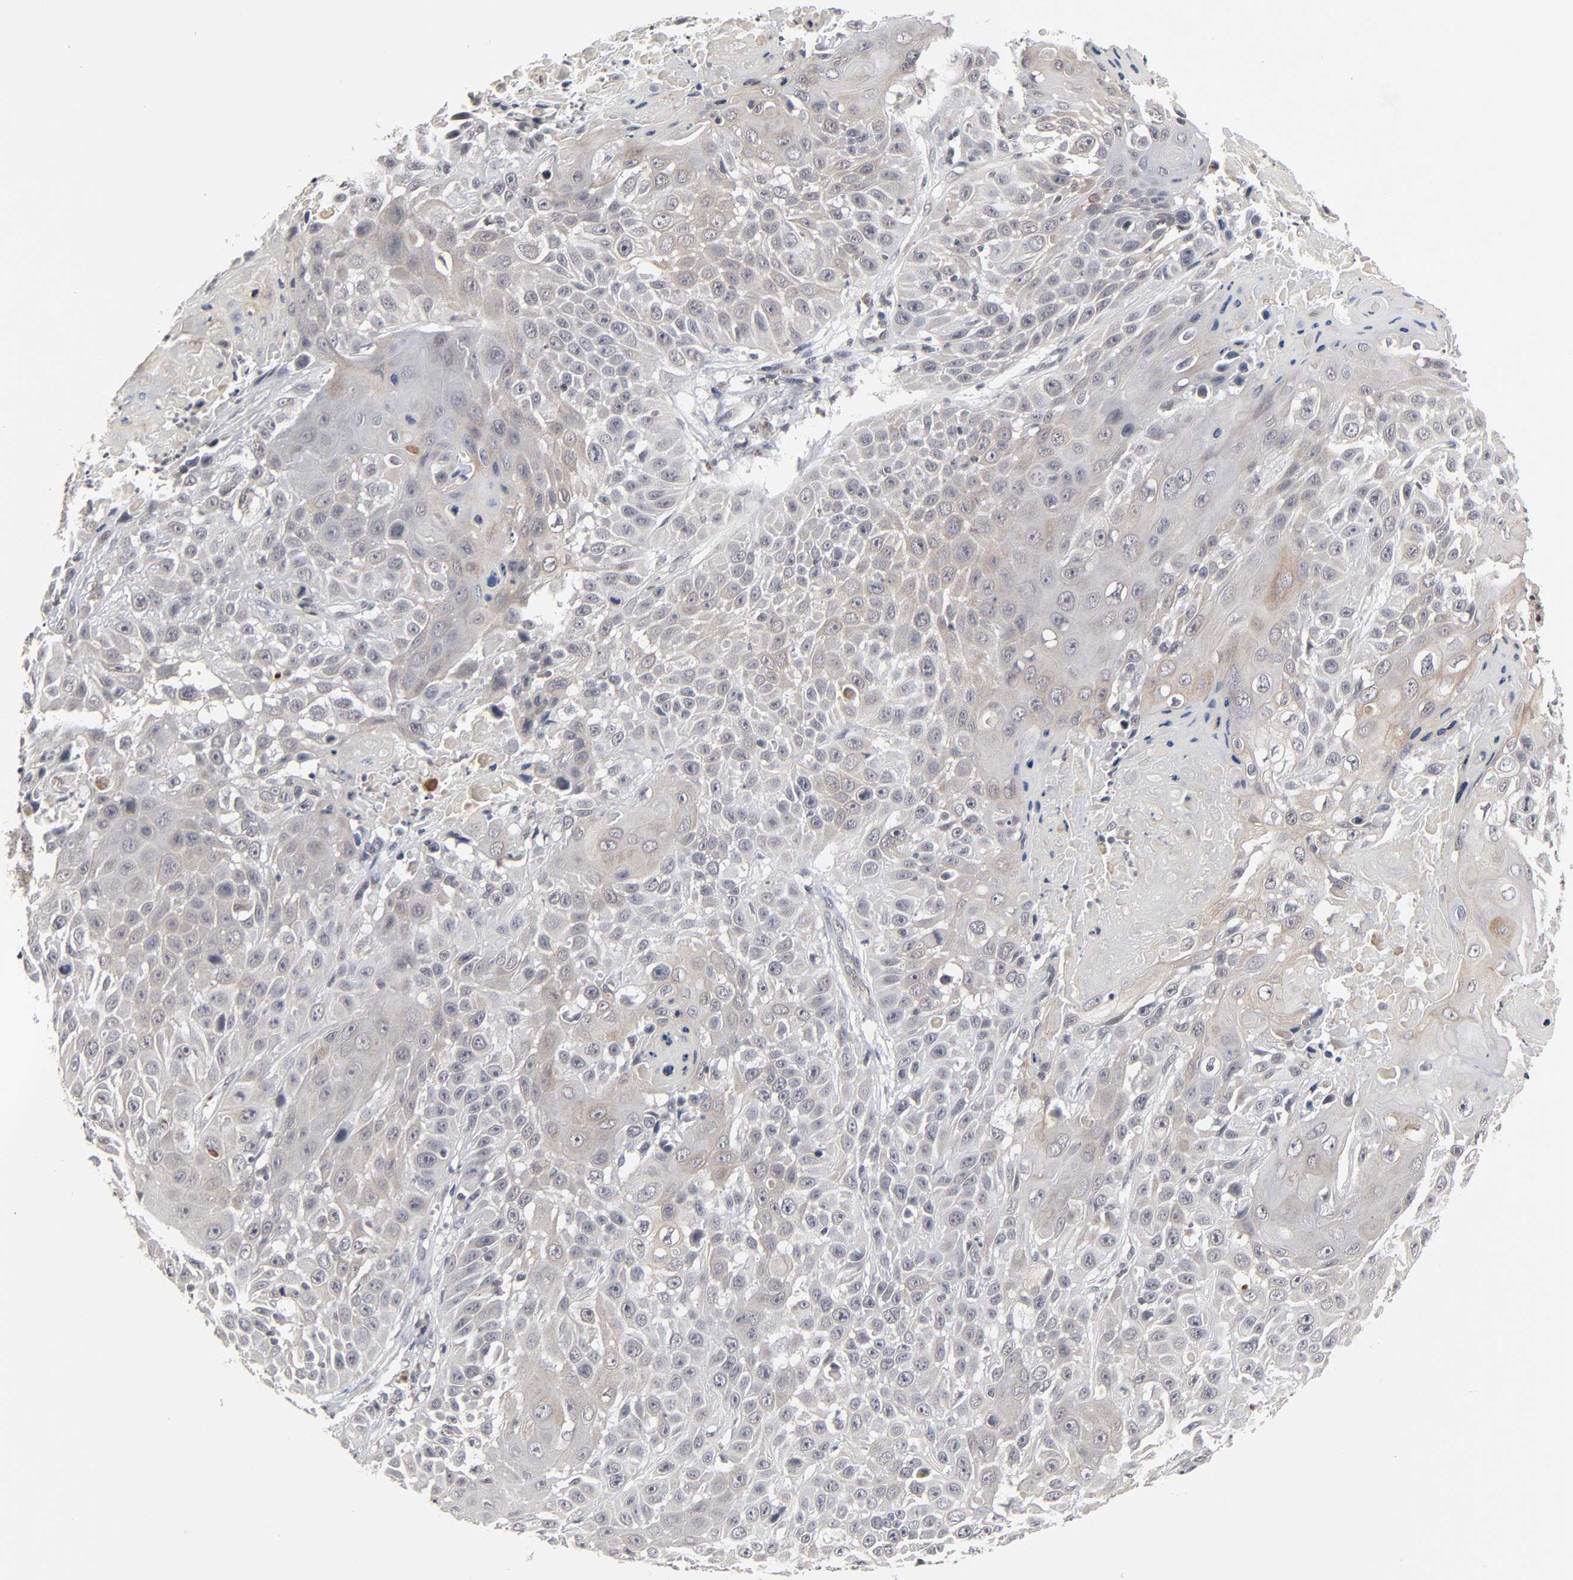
{"staining": {"intensity": "weak", "quantity": "25%-75%", "location": "cytoplasmic/membranous"}, "tissue": "cervical cancer", "cell_type": "Tumor cells", "image_type": "cancer", "snomed": [{"axis": "morphology", "description": "Squamous cell carcinoma, NOS"}, {"axis": "topography", "description": "Cervix"}], "caption": "Brown immunohistochemical staining in squamous cell carcinoma (cervical) exhibits weak cytoplasmic/membranous positivity in approximately 25%-75% of tumor cells.", "gene": "AUH", "patient": {"sex": "female", "age": 39}}